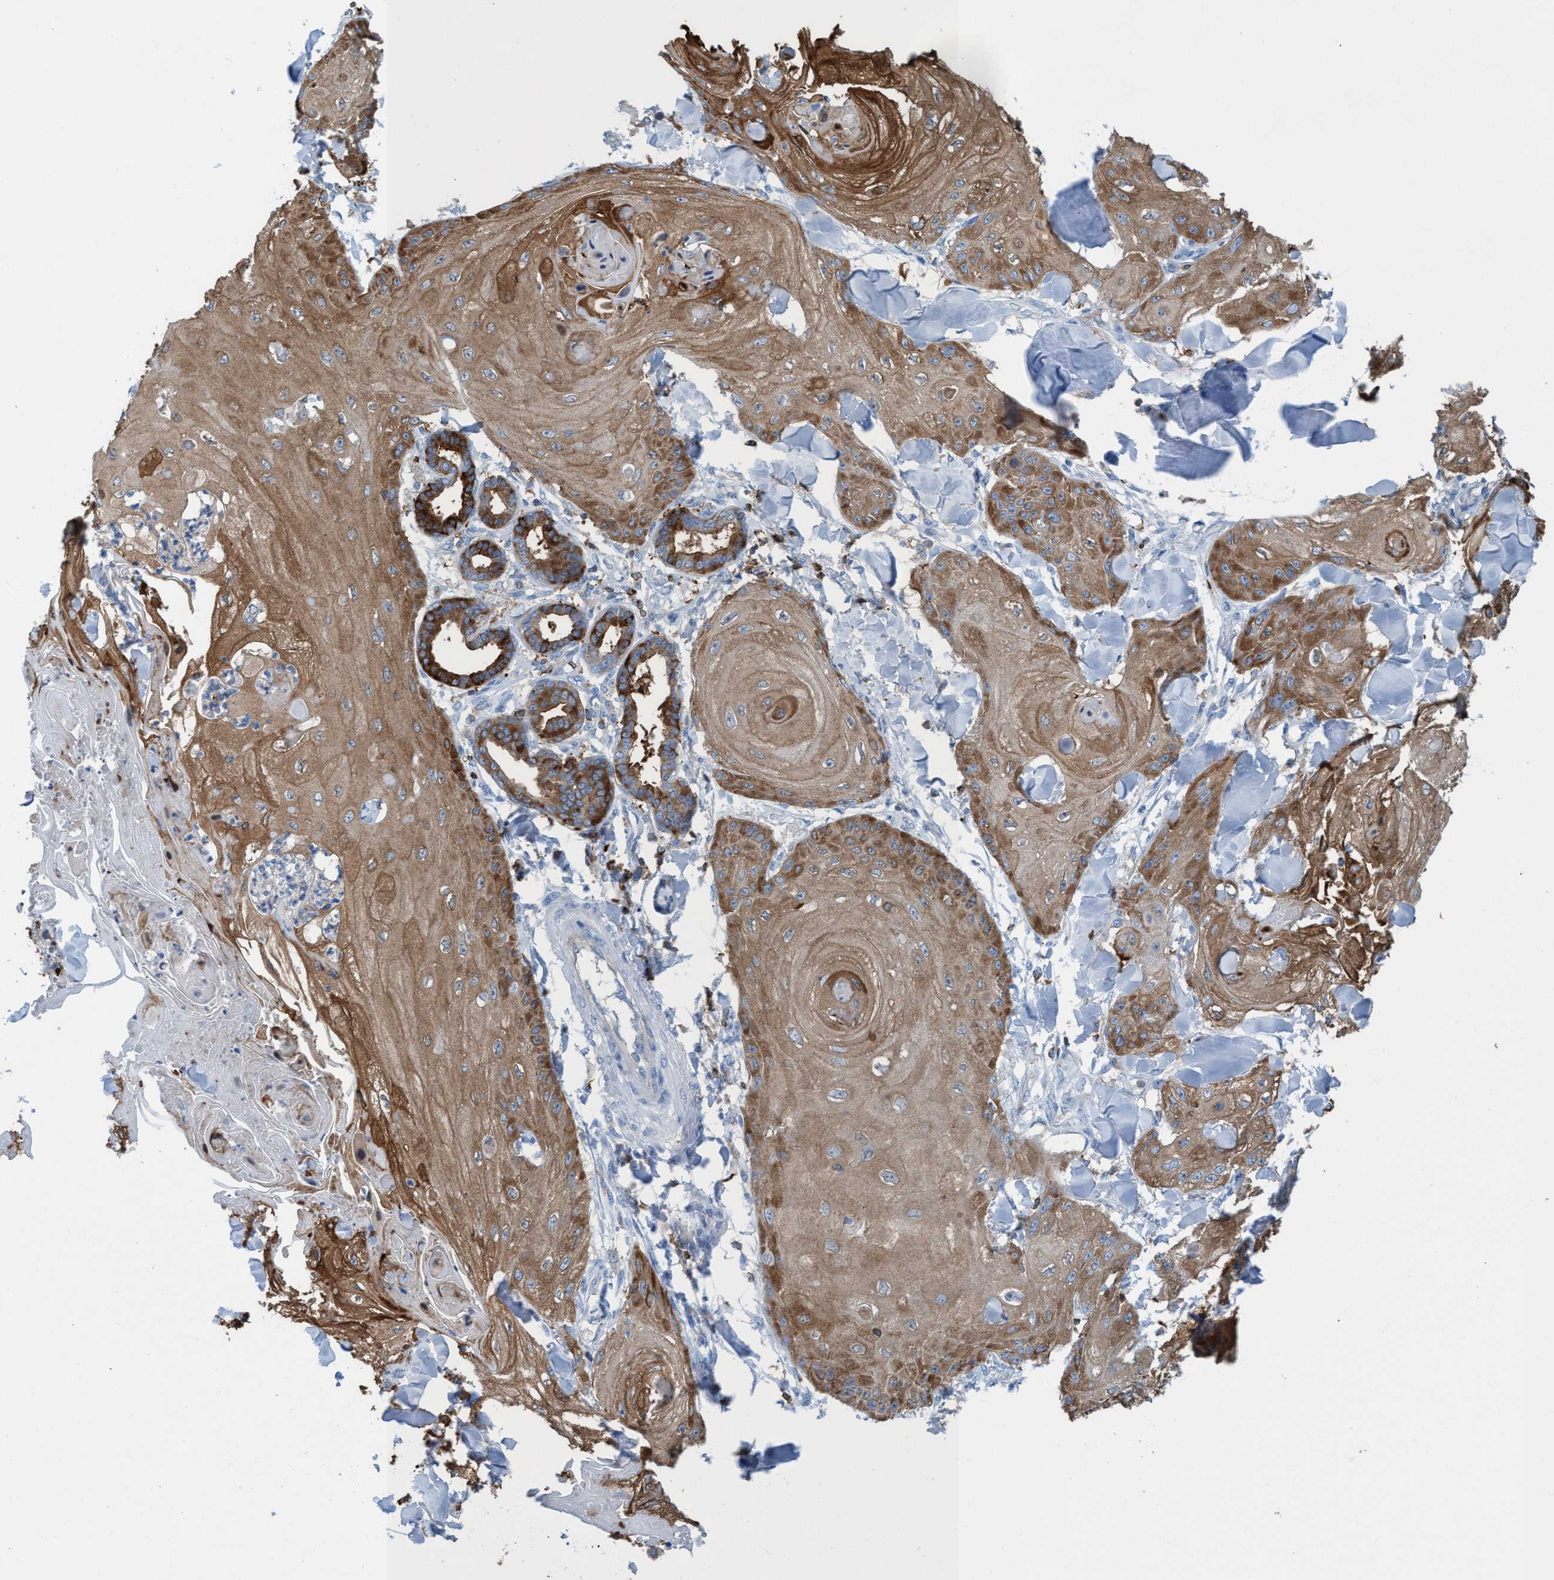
{"staining": {"intensity": "moderate", "quantity": ">75%", "location": "cytoplasmic/membranous"}, "tissue": "skin cancer", "cell_type": "Tumor cells", "image_type": "cancer", "snomed": [{"axis": "morphology", "description": "Squamous cell carcinoma, NOS"}, {"axis": "topography", "description": "Skin"}], "caption": "A photomicrograph of human squamous cell carcinoma (skin) stained for a protein demonstrates moderate cytoplasmic/membranous brown staining in tumor cells. The staining is performed using DAB brown chromogen to label protein expression. The nuclei are counter-stained blue using hematoxylin.", "gene": "EZR", "patient": {"sex": "male", "age": 74}}